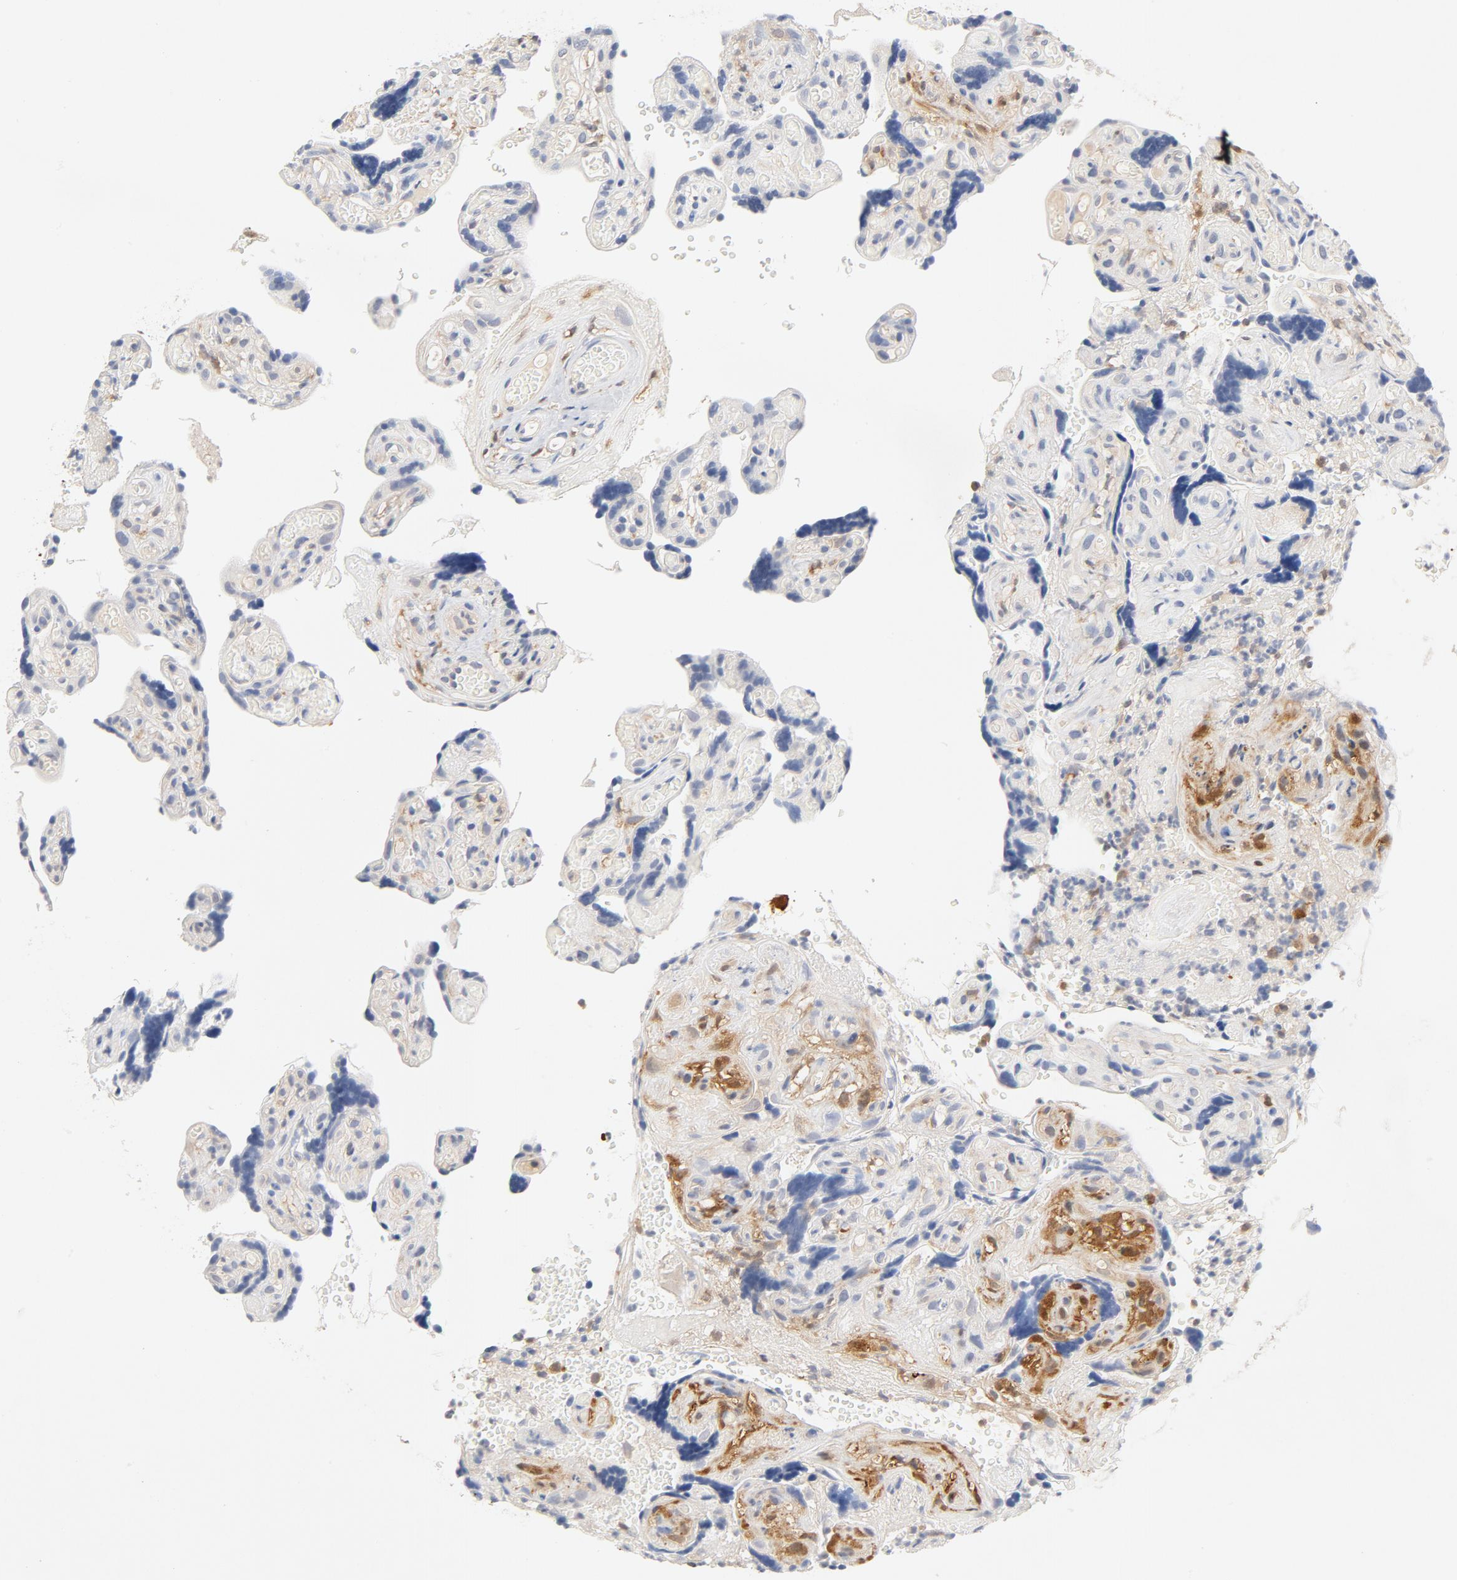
{"staining": {"intensity": "moderate", "quantity": ">75%", "location": "cytoplasmic/membranous"}, "tissue": "placenta", "cell_type": "Decidual cells", "image_type": "normal", "snomed": [{"axis": "morphology", "description": "Normal tissue, NOS"}, {"axis": "topography", "description": "Placenta"}], "caption": "Immunohistochemistry of benign human placenta reveals medium levels of moderate cytoplasmic/membranous positivity in approximately >75% of decidual cells. (Brightfield microscopy of DAB IHC at high magnification).", "gene": "STAT1", "patient": {"sex": "female", "age": 30}}